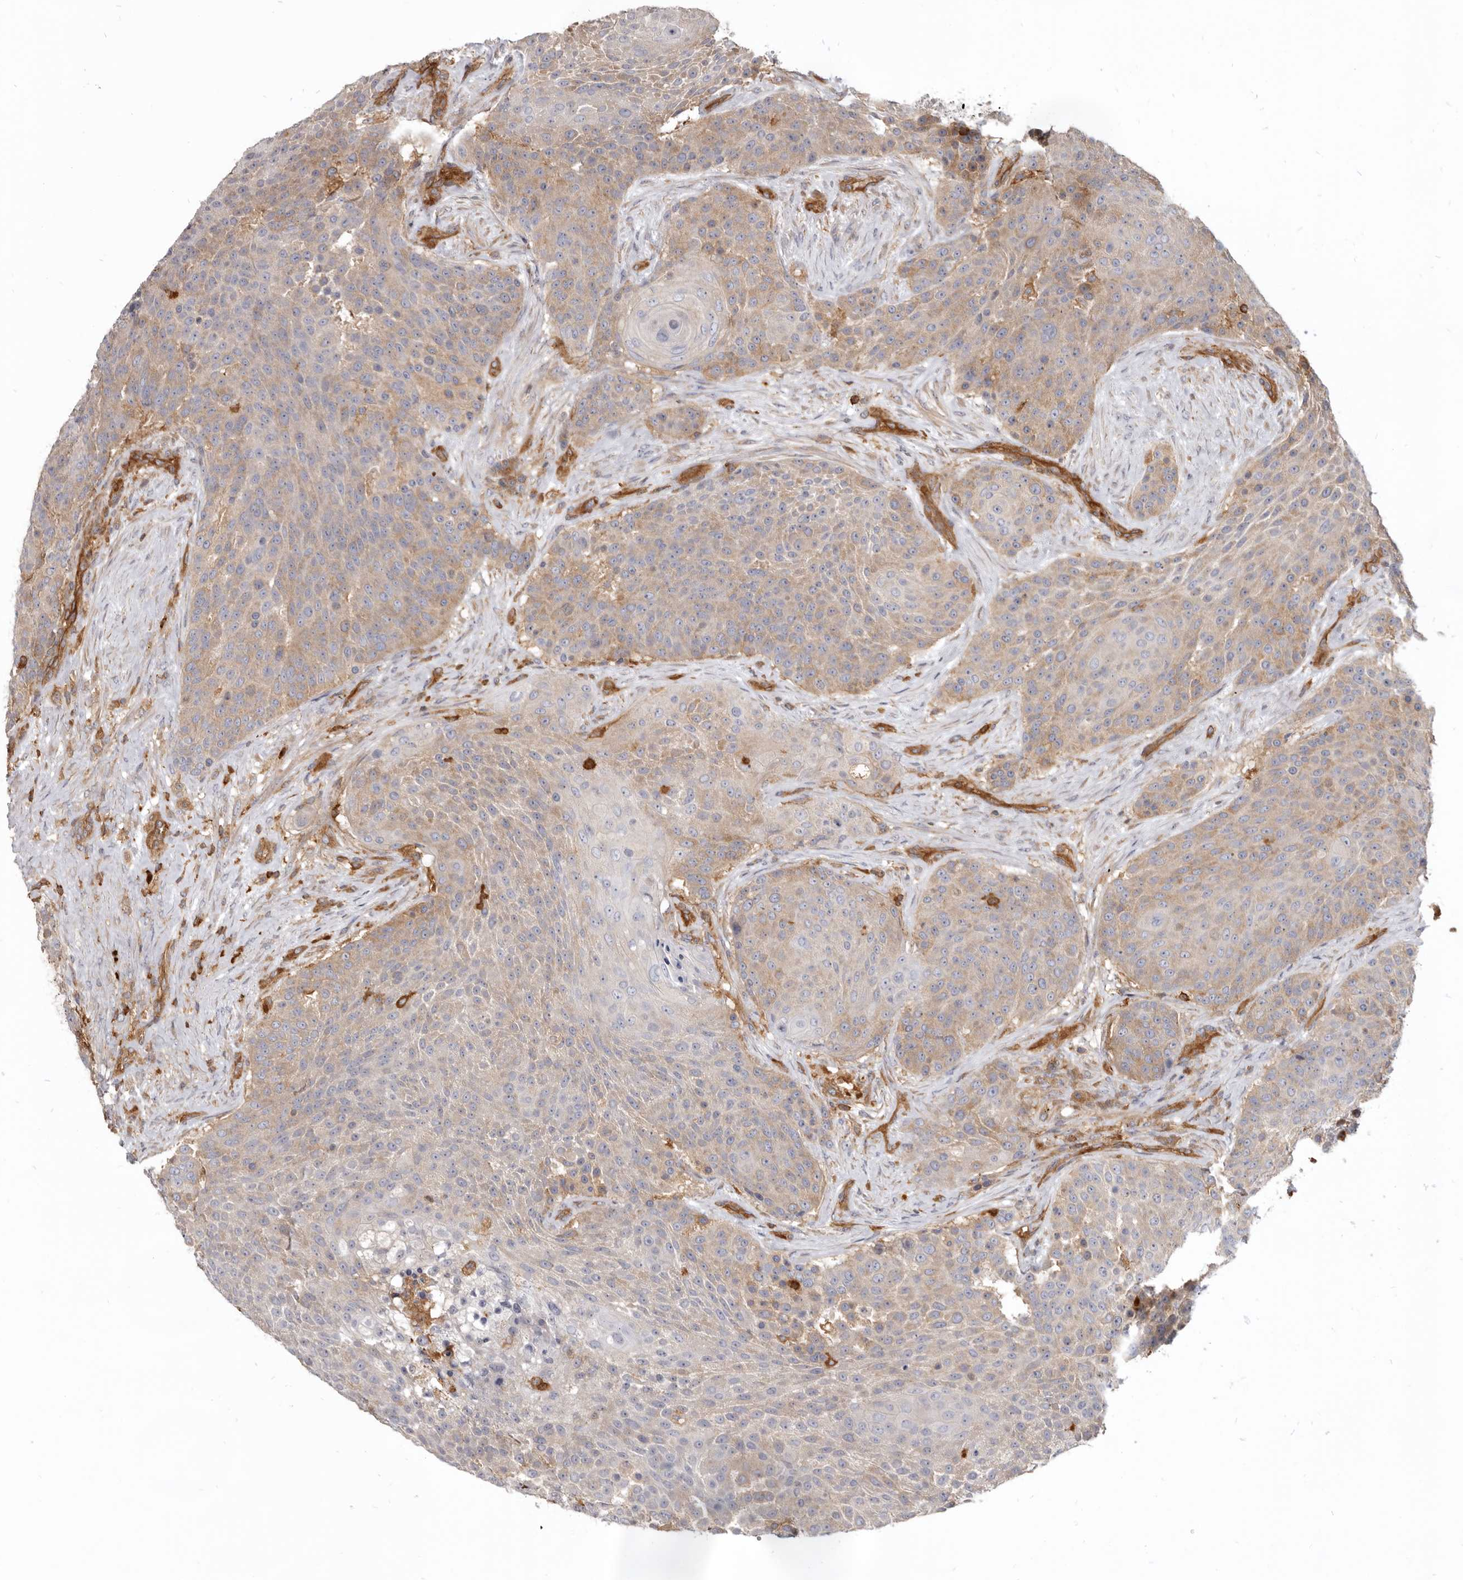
{"staining": {"intensity": "weak", "quantity": "25%-75%", "location": "cytoplasmic/membranous"}, "tissue": "urothelial cancer", "cell_type": "Tumor cells", "image_type": "cancer", "snomed": [{"axis": "morphology", "description": "Urothelial carcinoma, High grade"}, {"axis": "topography", "description": "Urinary bladder"}], "caption": "High-magnification brightfield microscopy of urothelial cancer stained with DAB (brown) and counterstained with hematoxylin (blue). tumor cells exhibit weak cytoplasmic/membranous positivity is seen in approximately25%-75% of cells.", "gene": "CBL", "patient": {"sex": "female", "age": 63}}